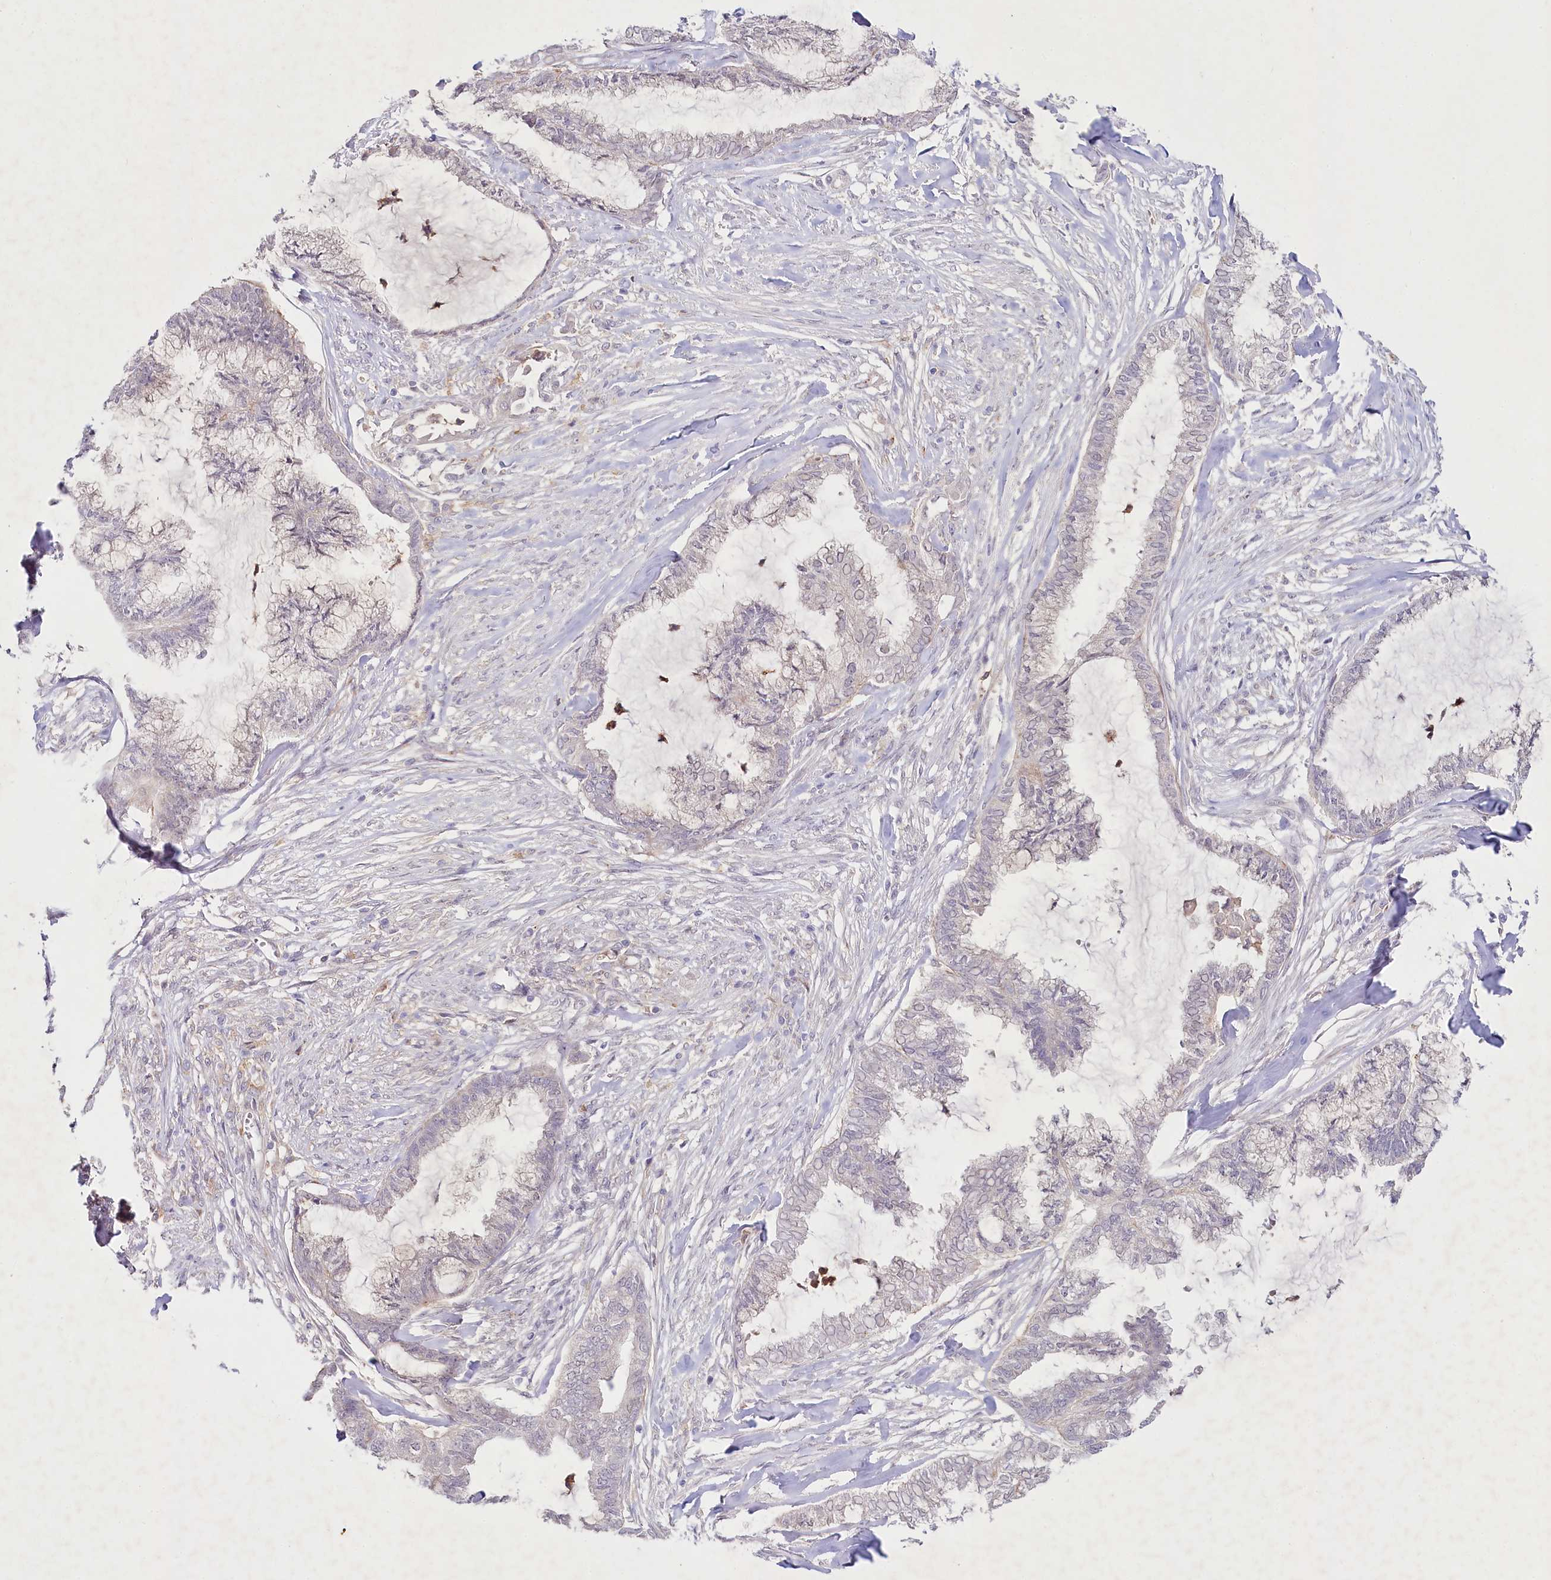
{"staining": {"intensity": "negative", "quantity": "none", "location": "none"}, "tissue": "endometrial cancer", "cell_type": "Tumor cells", "image_type": "cancer", "snomed": [{"axis": "morphology", "description": "Adenocarcinoma, NOS"}, {"axis": "topography", "description": "Endometrium"}], "caption": "The micrograph demonstrates no staining of tumor cells in endometrial cancer.", "gene": "ALDH3B1", "patient": {"sex": "female", "age": 86}}